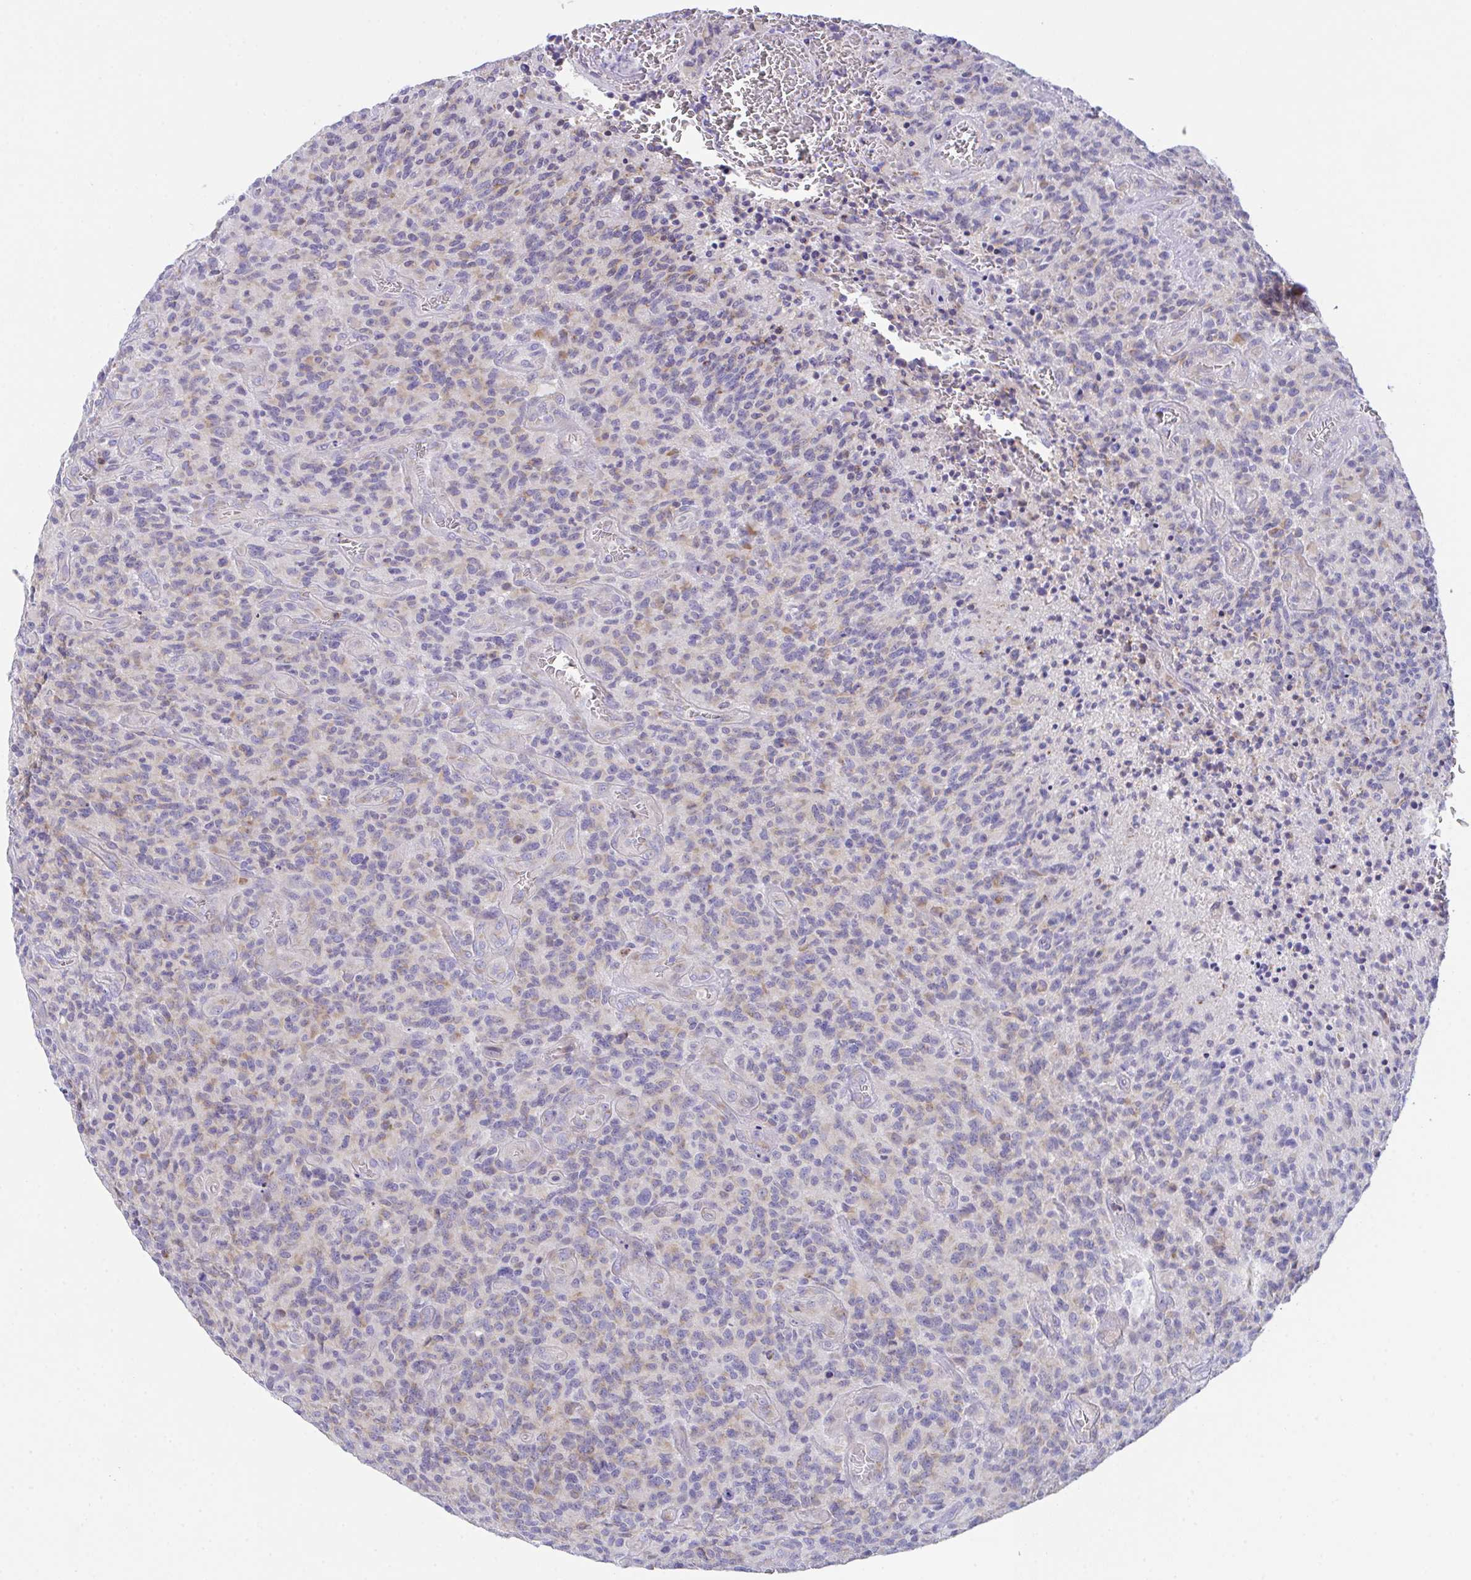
{"staining": {"intensity": "weak", "quantity": "<25%", "location": "cytoplasmic/membranous"}, "tissue": "glioma", "cell_type": "Tumor cells", "image_type": "cancer", "snomed": [{"axis": "morphology", "description": "Glioma, malignant, High grade"}, {"axis": "topography", "description": "Brain"}], "caption": "Human malignant glioma (high-grade) stained for a protein using IHC demonstrates no positivity in tumor cells.", "gene": "MIA3", "patient": {"sex": "male", "age": 76}}